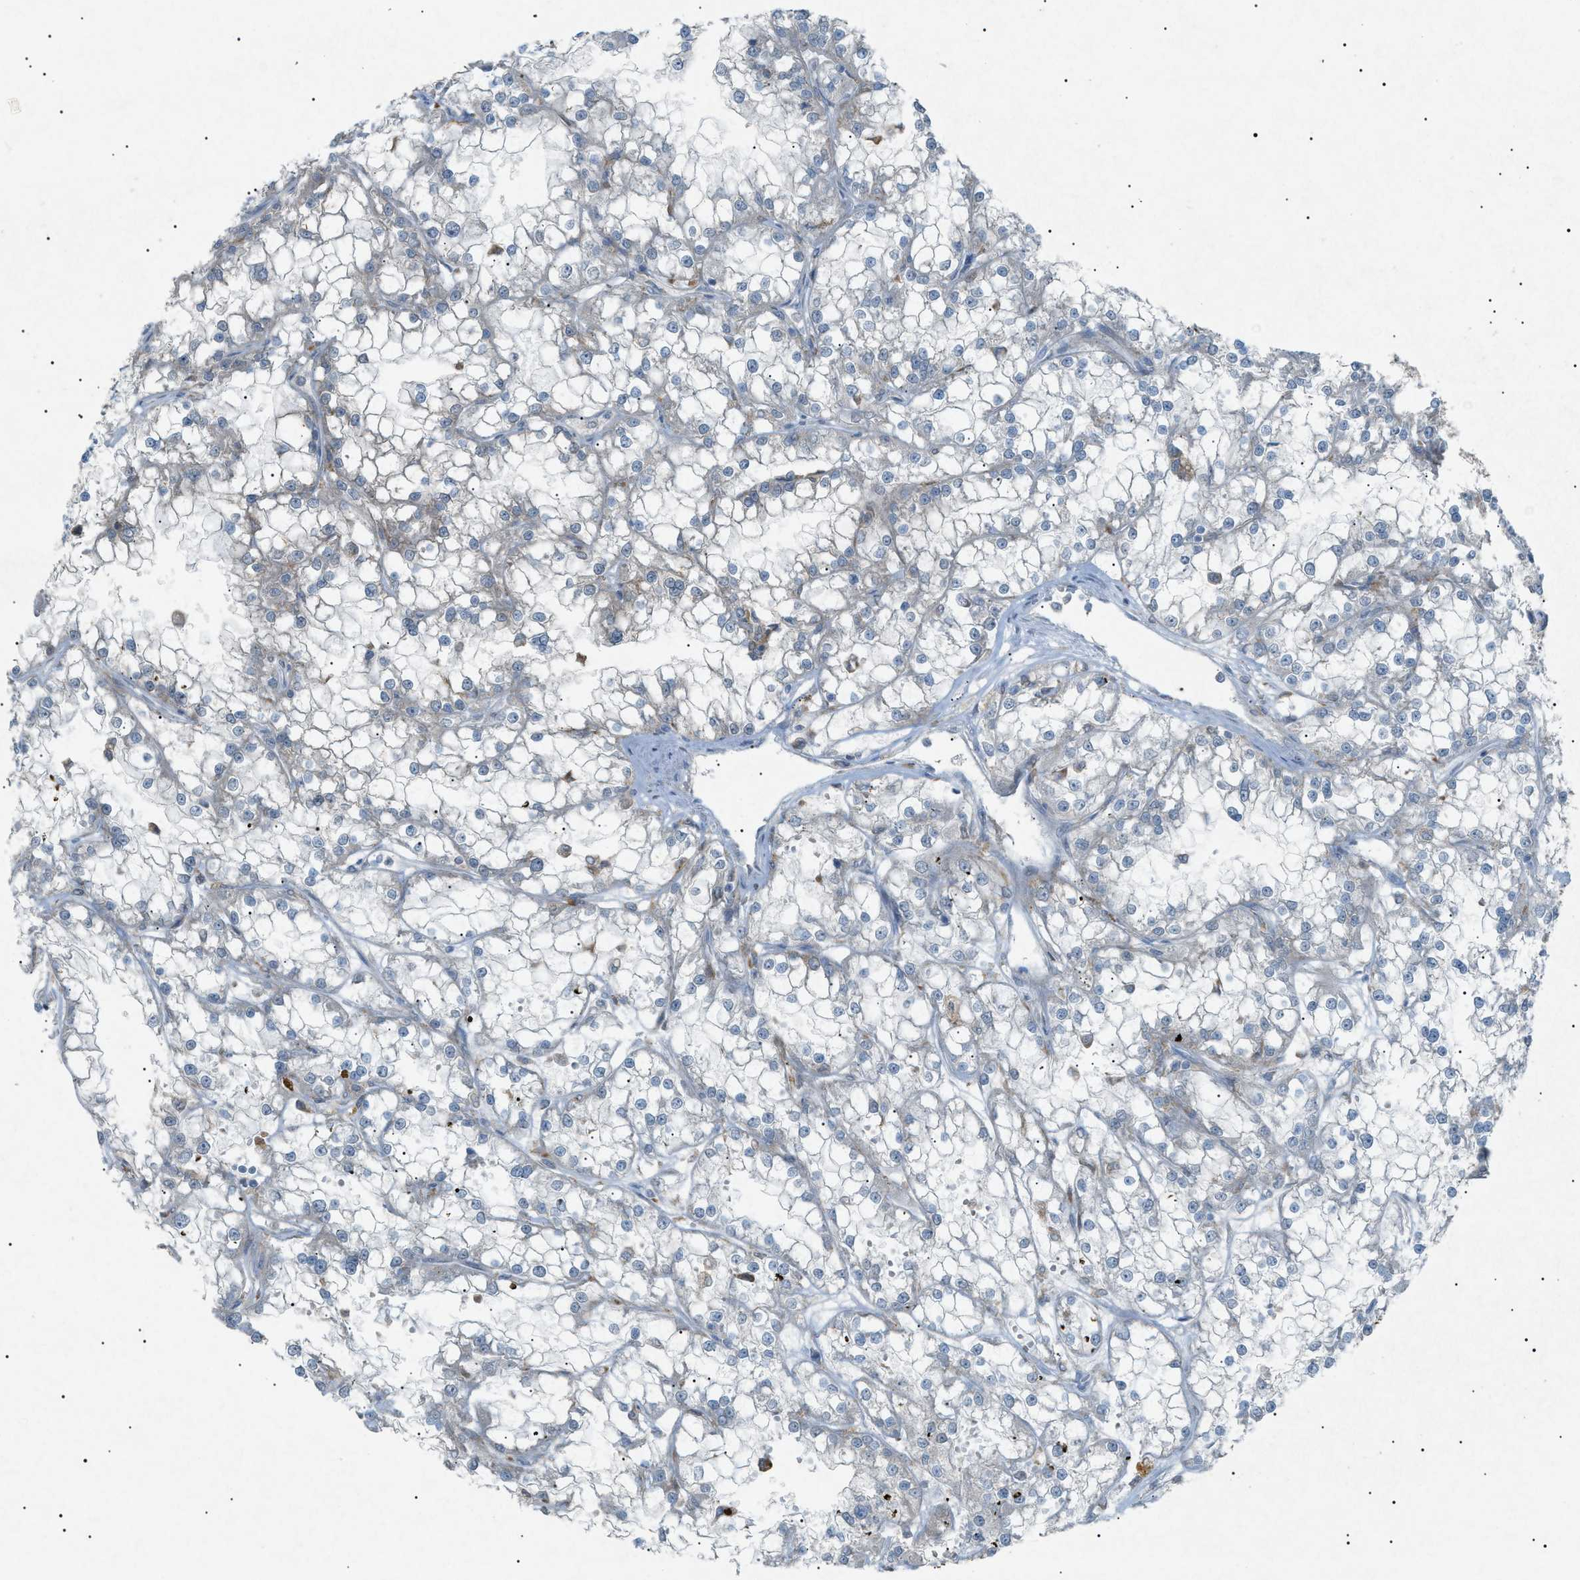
{"staining": {"intensity": "negative", "quantity": "none", "location": "none"}, "tissue": "renal cancer", "cell_type": "Tumor cells", "image_type": "cancer", "snomed": [{"axis": "morphology", "description": "Adenocarcinoma, NOS"}, {"axis": "topography", "description": "Kidney"}], "caption": "IHC micrograph of neoplastic tissue: renal adenocarcinoma stained with DAB (3,3'-diaminobenzidine) displays no significant protein expression in tumor cells. Nuclei are stained in blue.", "gene": "BTK", "patient": {"sex": "female", "age": 52}}